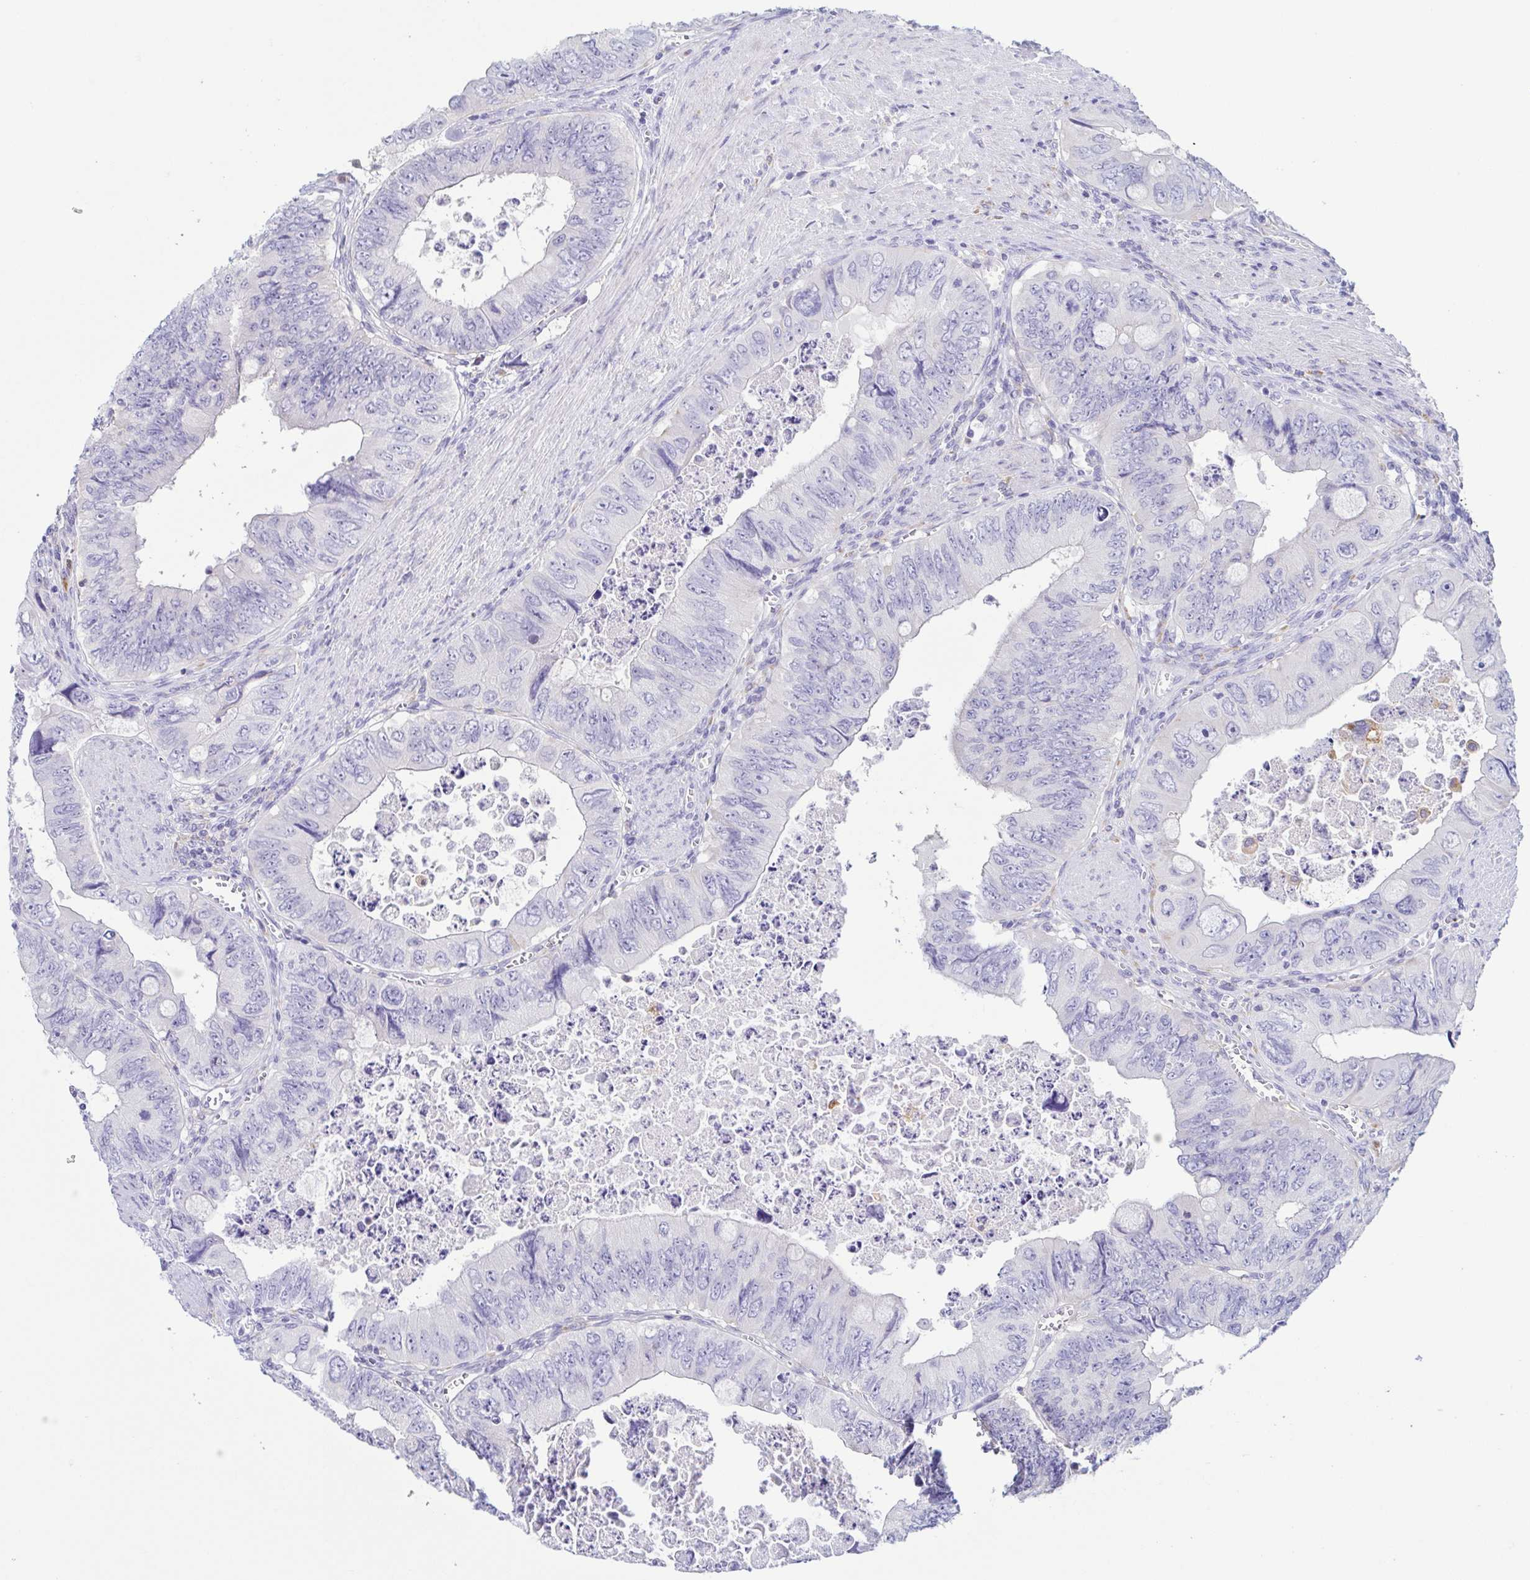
{"staining": {"intensity": "negative", "quantity": "none", "location": "none"}, "tissue": "colorectal cancer", "cell_type": "Tumor cells", "image_type": "cancer", "snomed": [{"axis": "morphology", "description": "Adenocarcinoma, NOS"}, {"axis": "topography", "description": "Colon"}], "caption": "Immunohistochemical staining of colorectal cancer (adenocarcinoma) reveals no significant expression in tumor cells. The staining was performed using DAB (3,3'-diaminobenzidine) to visualize the protein expression in brown, while the nuclei were stained in blue with hematoxylin (Magnification: 20x).", "gene": "ATP6V1G2", "patient": {"sex": "female", "age": 84}}